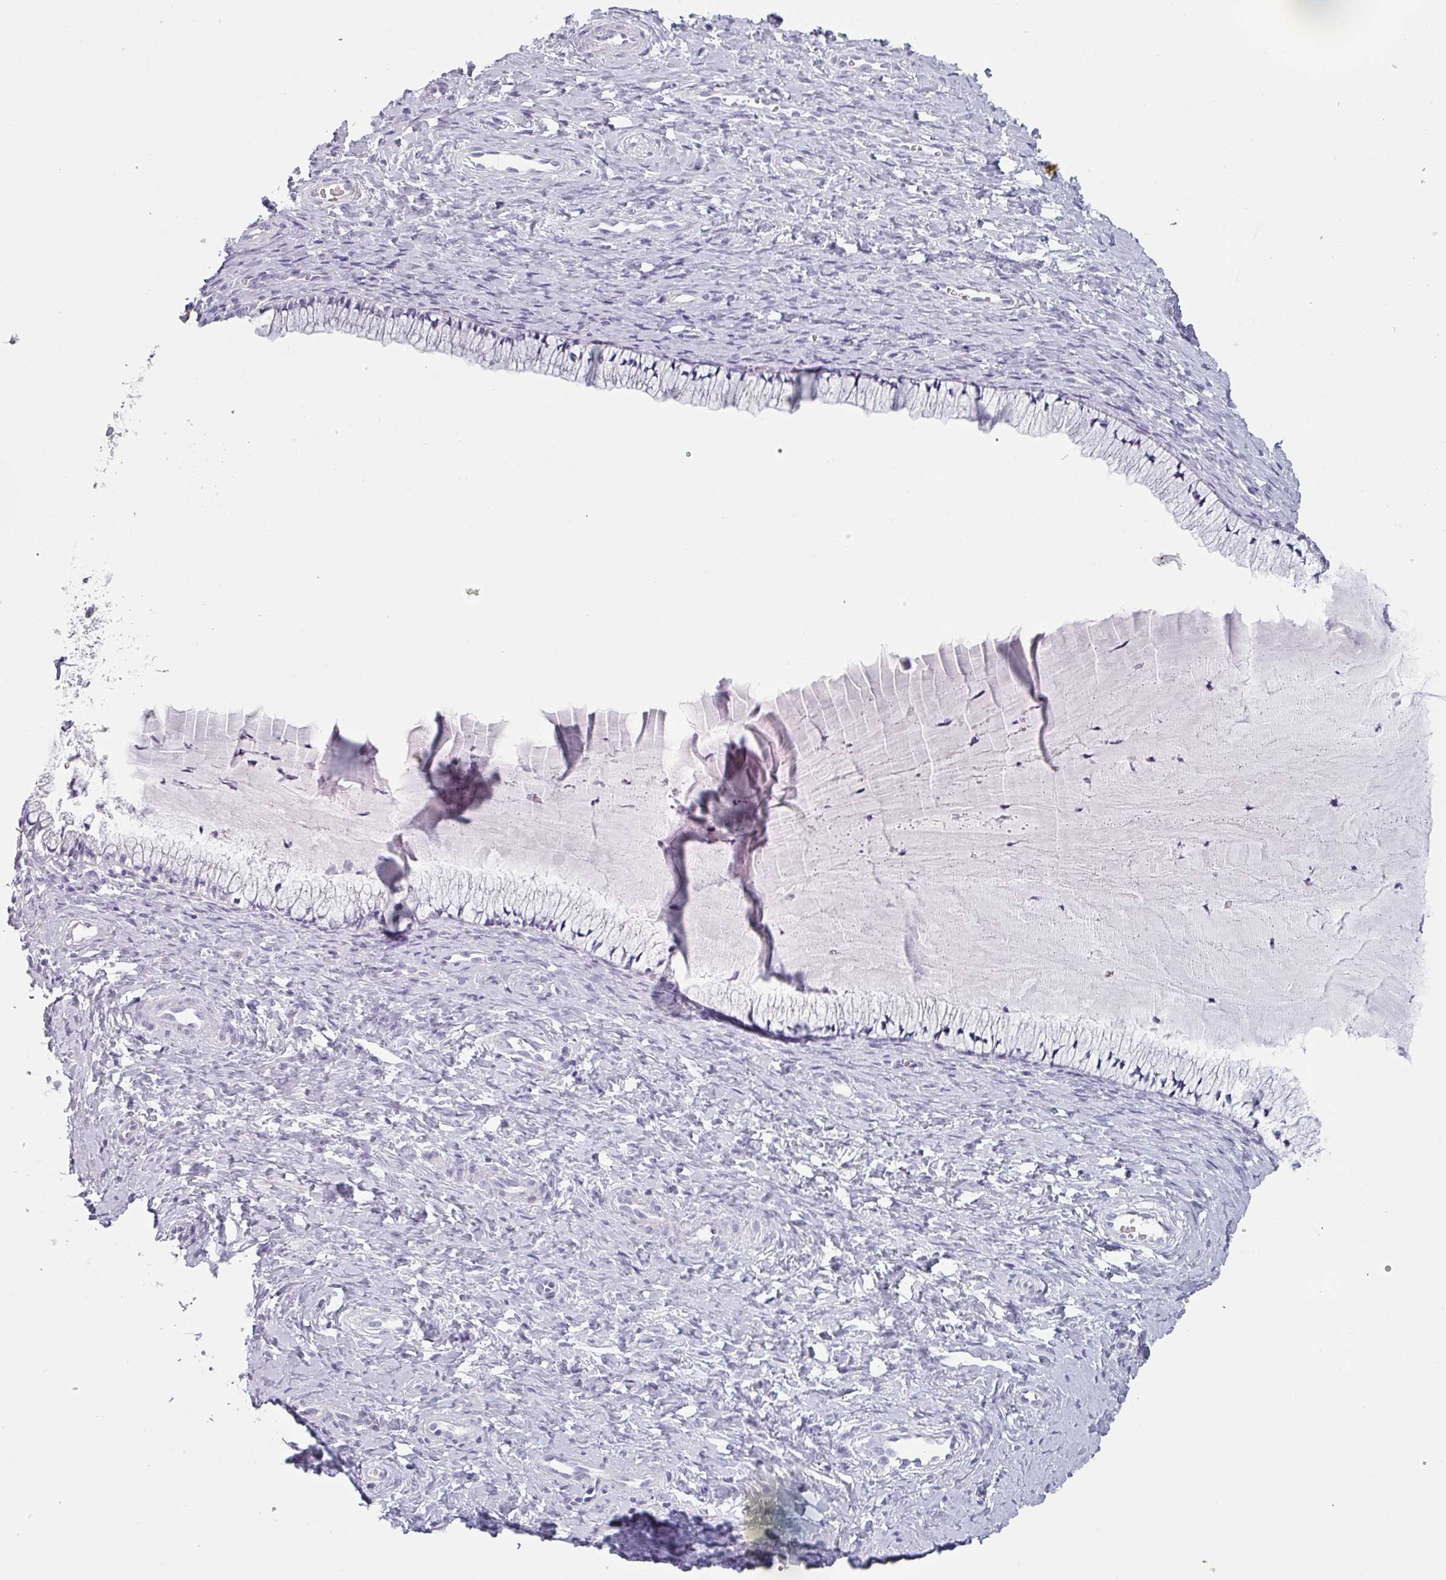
{"staining": {"intensity": "negative", "quantity": "none", "location": "none"}, "tissue": "cervix", "cell_type": "Glandular cells", "image_type": "normal", "snomed": [{"axis": "morphology", "description": "Normal tissue, NOS"}, {"axis": "topography", "description": "Cervix"}], "caption": "A histopathology image of human cervix is negative for staining in glandular cells. (Immunohistochemistry, brightfield microscopy, high magnification).", "gene": "SFTPA1", "patient": {"sex": "female", "age": 36}}